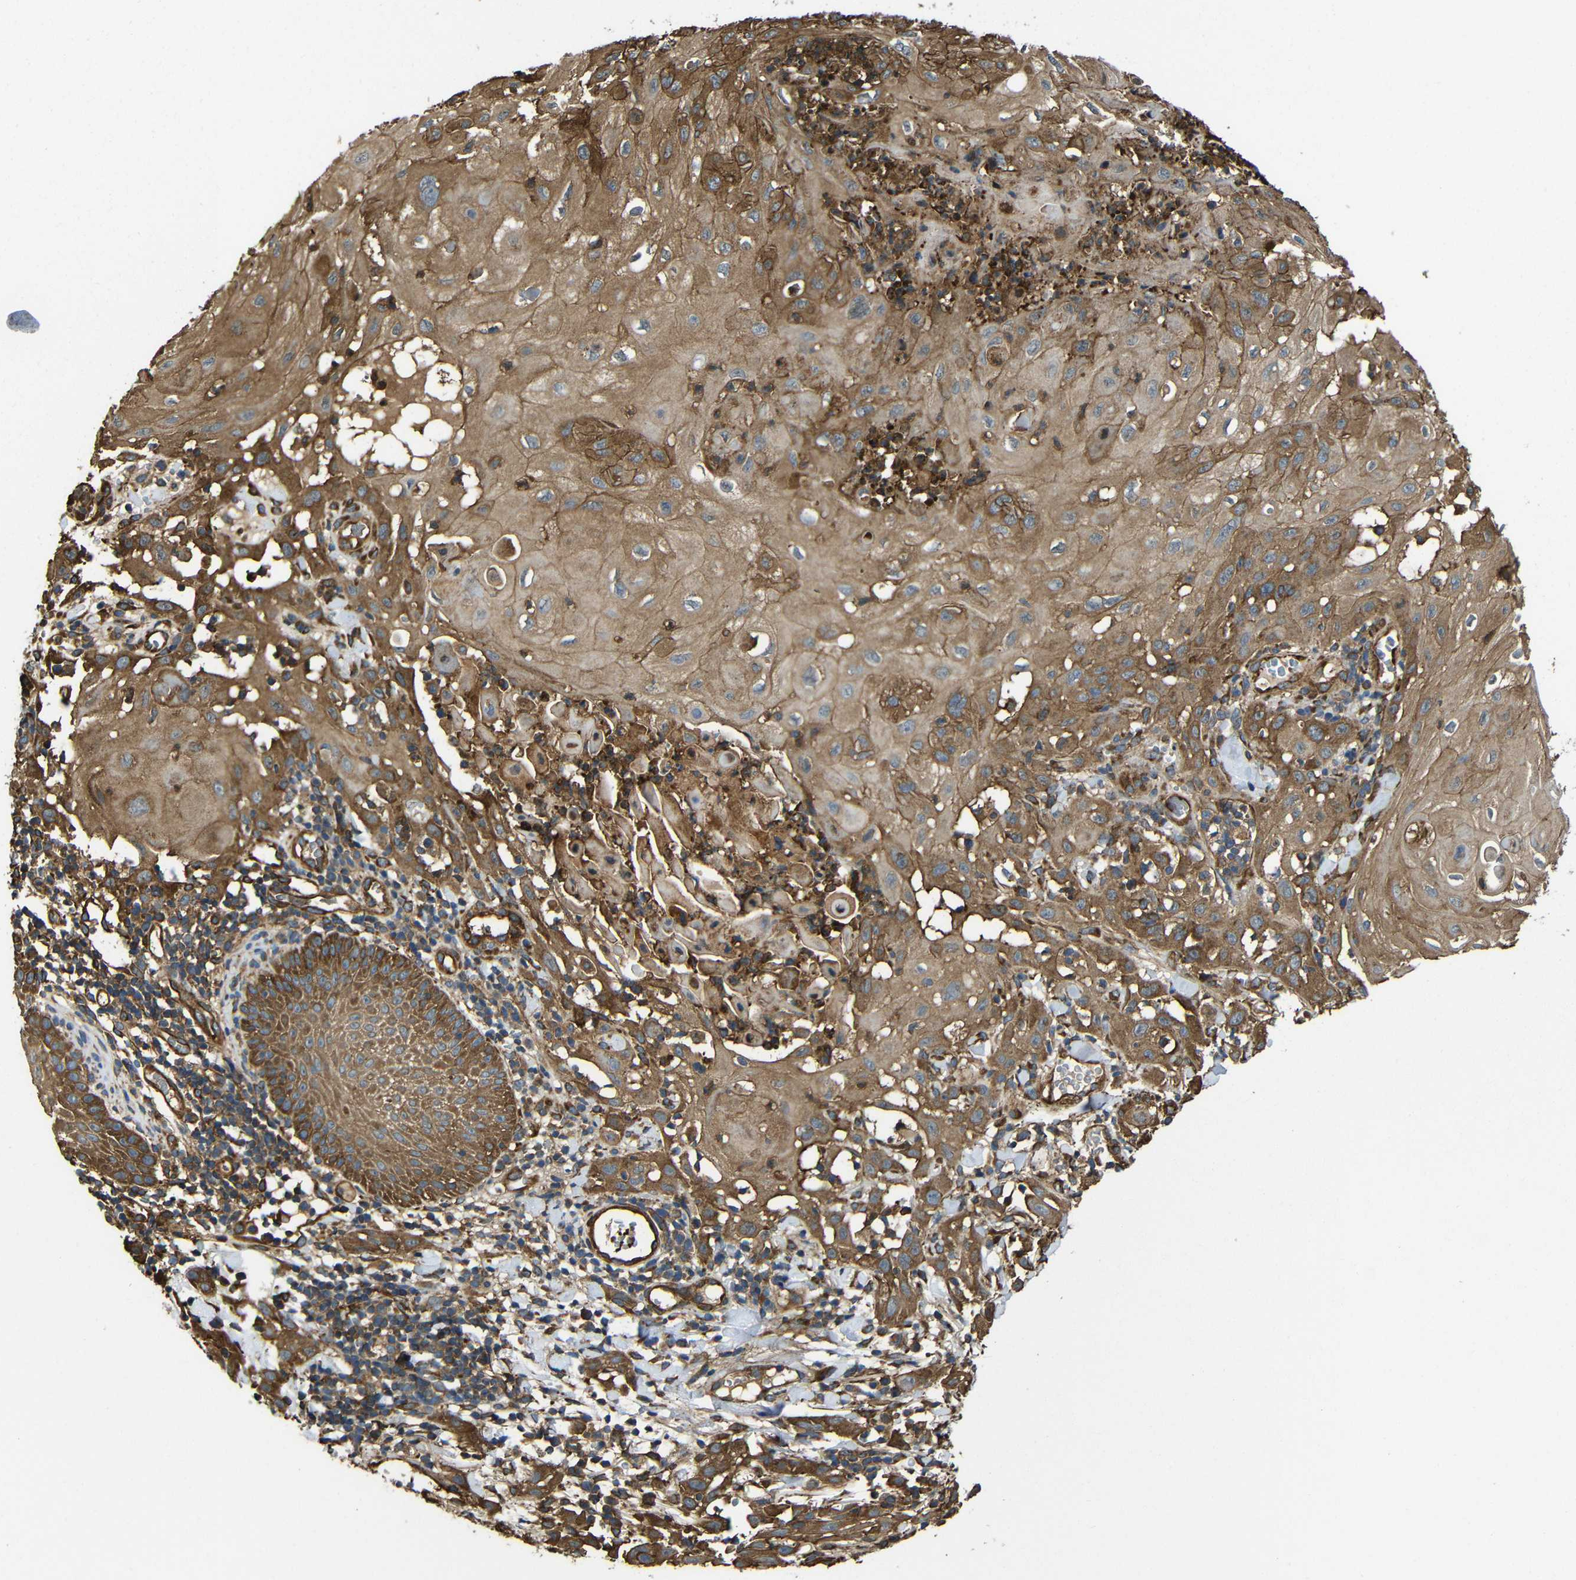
{"staining": {"intensity": "moderate", "quantity": ">75%", "location": "cytoplasmic/membranous"}, "tissue": "skin cancer", "cell_type": "Tumor cells", "image_type": "cancer", "snomed": [{"axis": "morphology", "description": "Squamous cell carcinoma, NOS"}, {"axis": "topography", "description": "Skin"}], "caption": "There is medium levels of moderate cytoplasmic/membranous staining in tumor cells of skin cancer (squamous cell carcinoma), as demonstrated by immunohistochemical staining (brown color).", "gene": "PTCH1", "patient": {"sex": "male", "age": 24}}